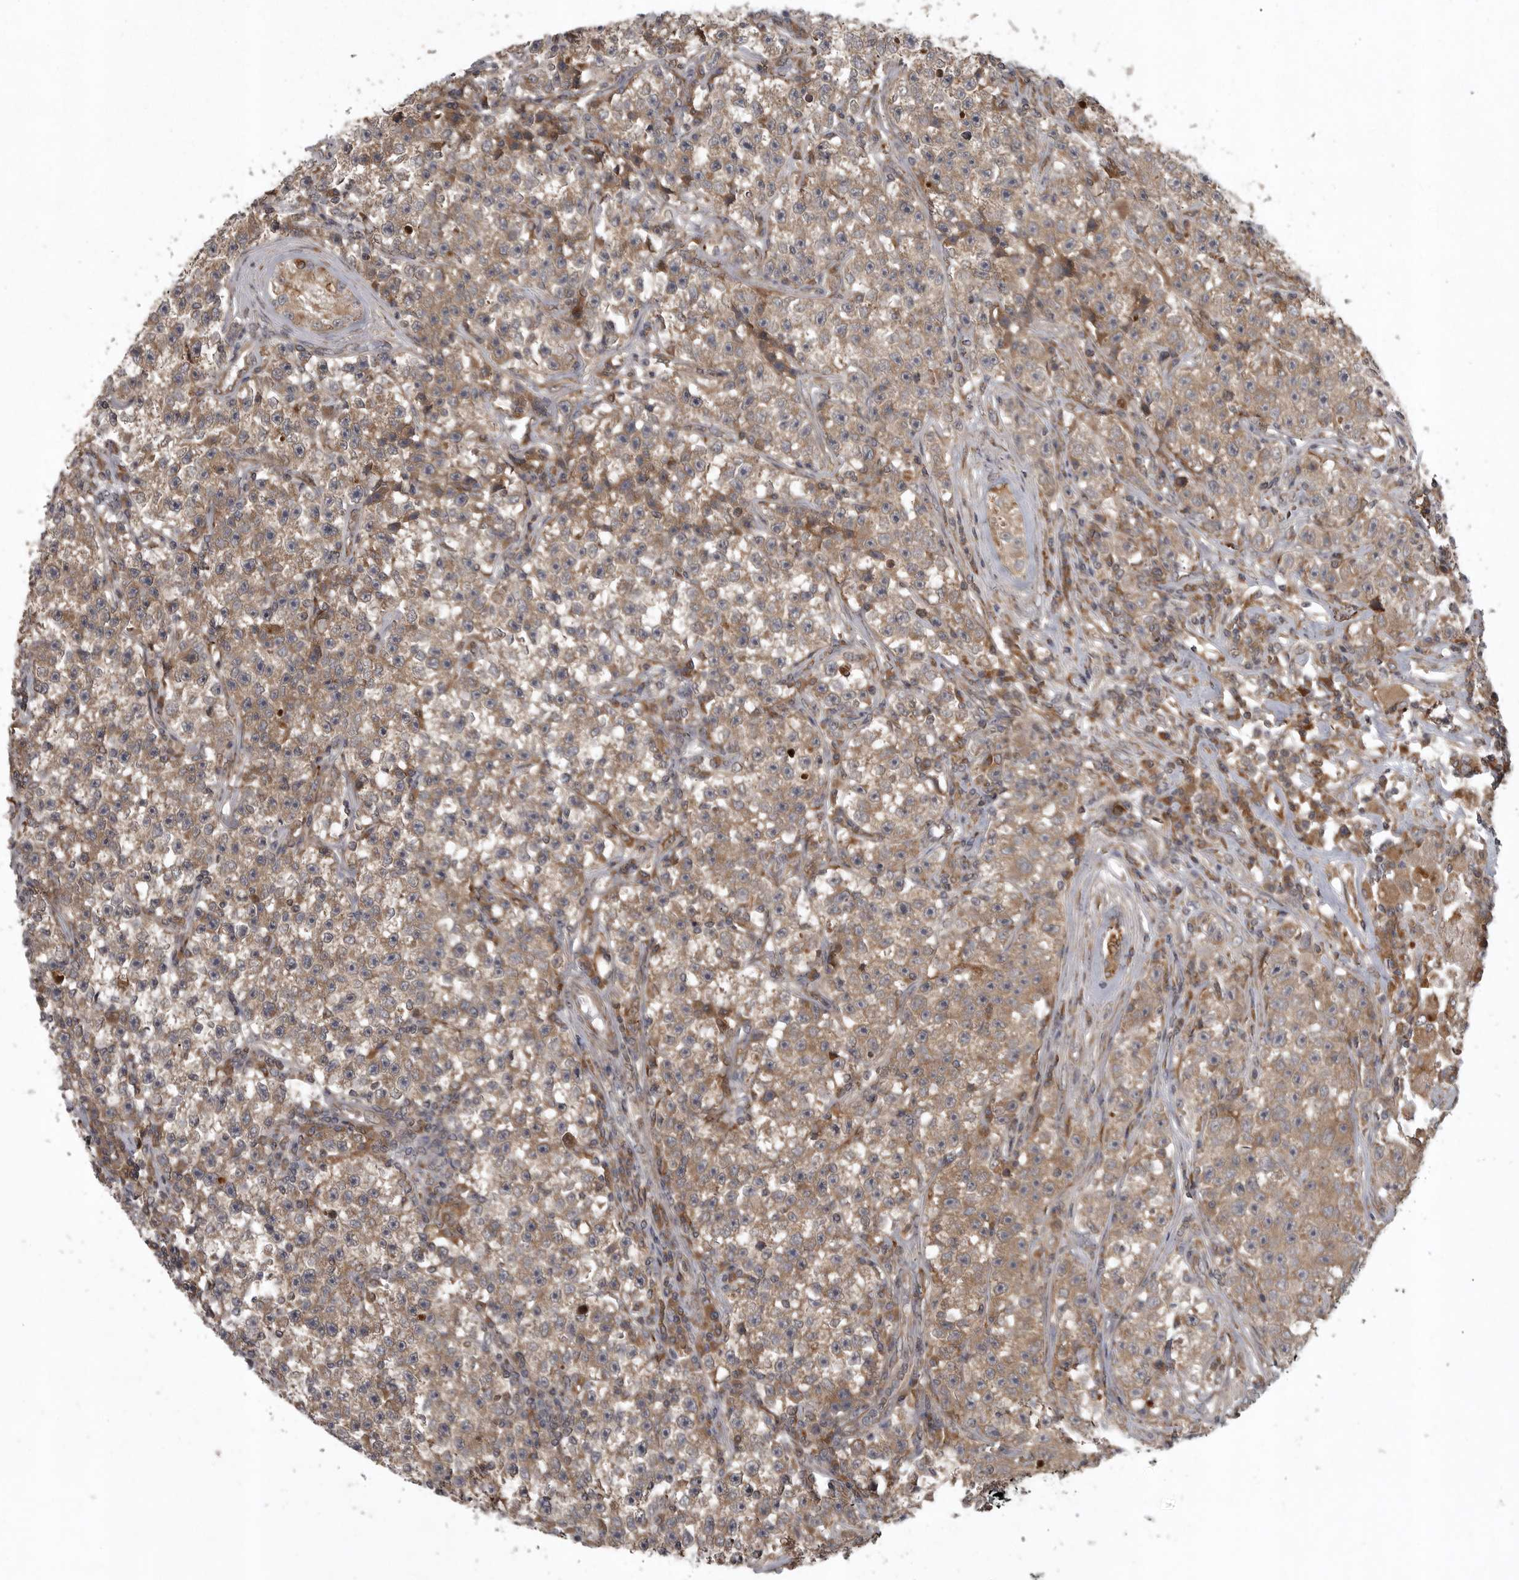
{"staining": {"intensity": "moderate", "quantity": ">75%", "location": "cytoplasmic/membranous"}, "tissue": "testis cancer", "cell_type": "Tumor cells", "image_type": "cancer", "snomed": [{"axis": "morphology", "description": "Seminoma, NOS"}, {"axis": "topography", "description": "Testis"}], "caption": "IHC image of testis cancer stained for a protein (brown), which exhibits medium levels of moderate cytoplasmic/membranous expression in approximately >75% of tumor cells.", "gene": "GPR31", "patient": {"sex": "male", "age": 22}}